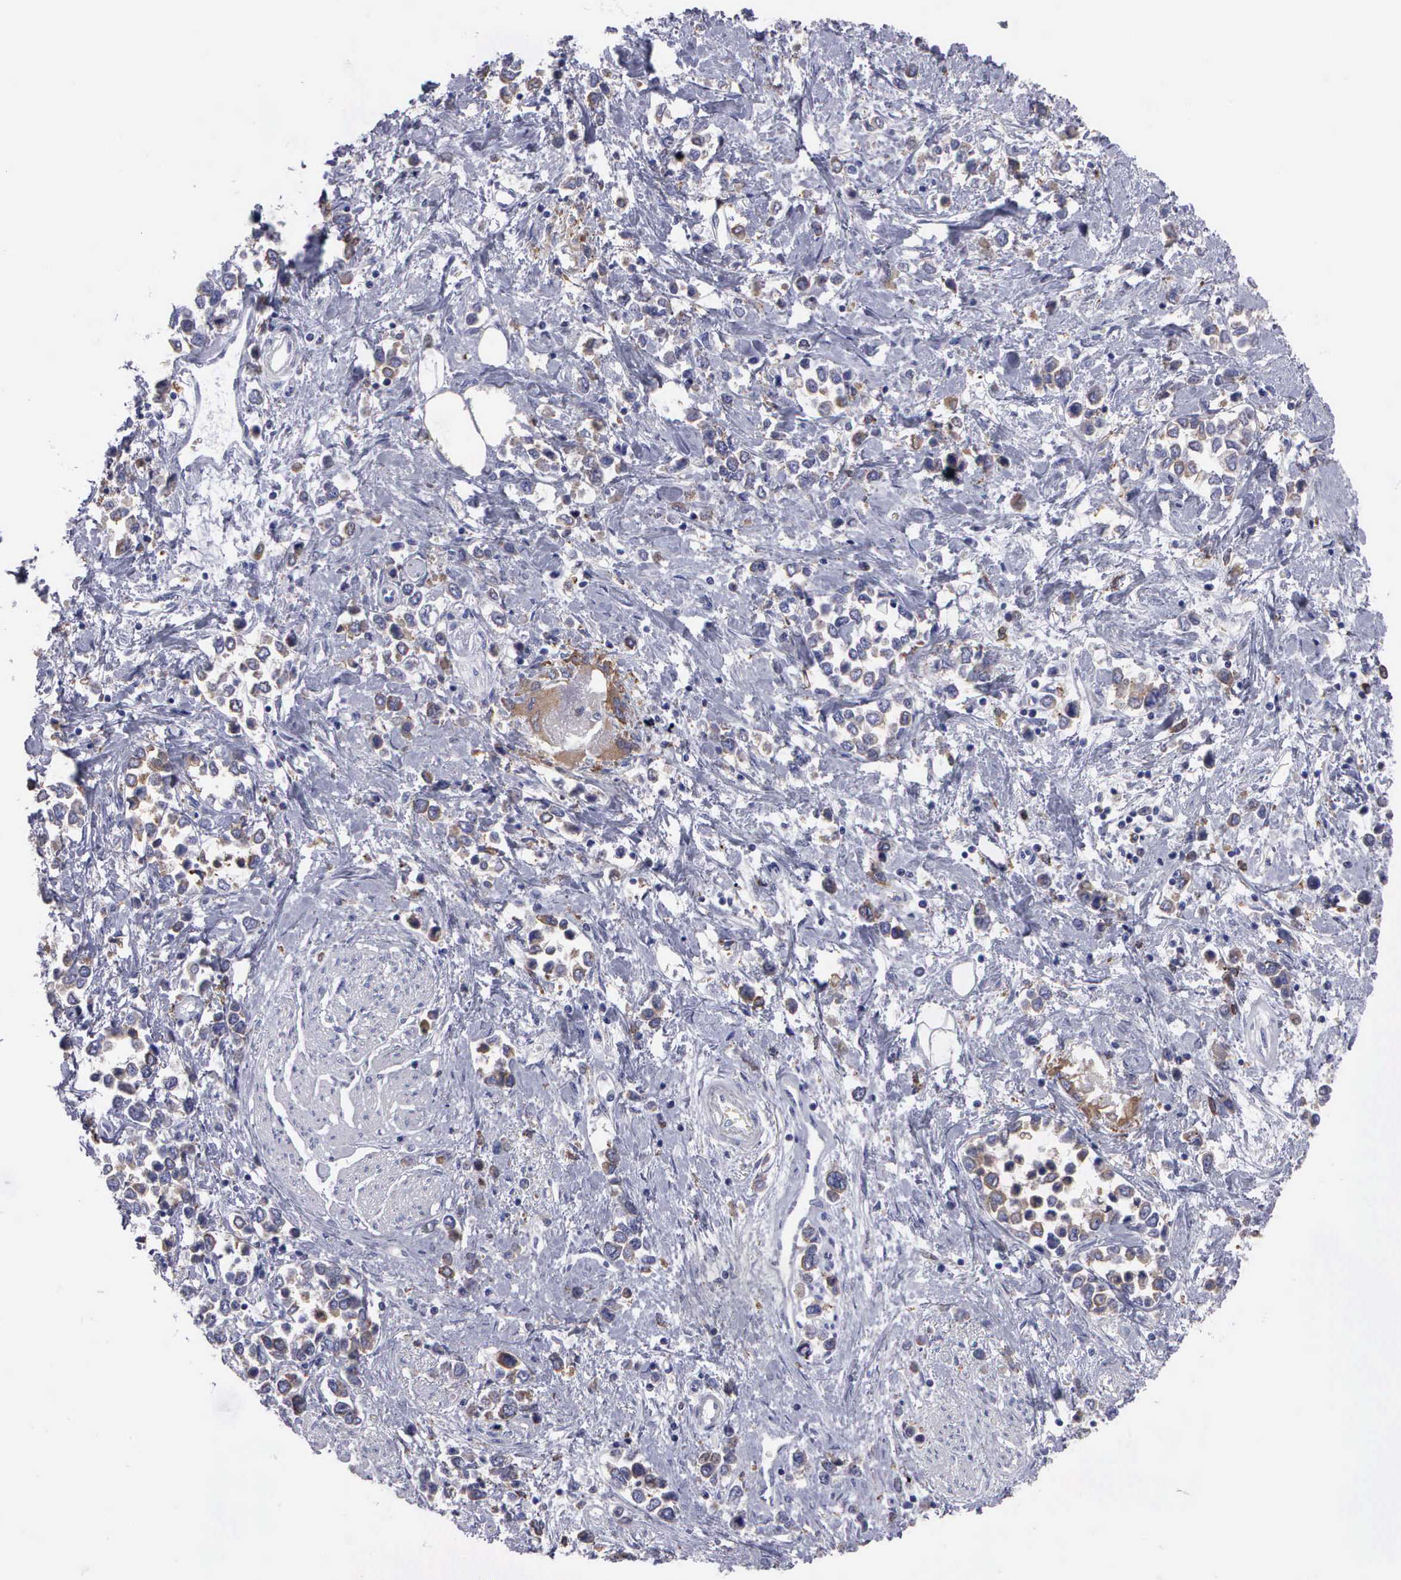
{"staining": {"intensity": "weak", "quantity": "<25%", "location": "cytoplasmic/membranous"}, "tissue": "stomach cancer", "cell_type": "Tumor cells", "image_type": "cancer", "snomed": [{"axis": "morphology", "description": "Adenocarcinoma, NOS"}, {"axis": "topography", "description": "Stomach, upper"}], "caption": "A high-resolution histopathology image shows IHC staining of adenocarcinoma (stomach), which shows no significant positivity in tumor cells.", "gene": "TYRP1", "patient": {"sex": "male", "age": 76}}